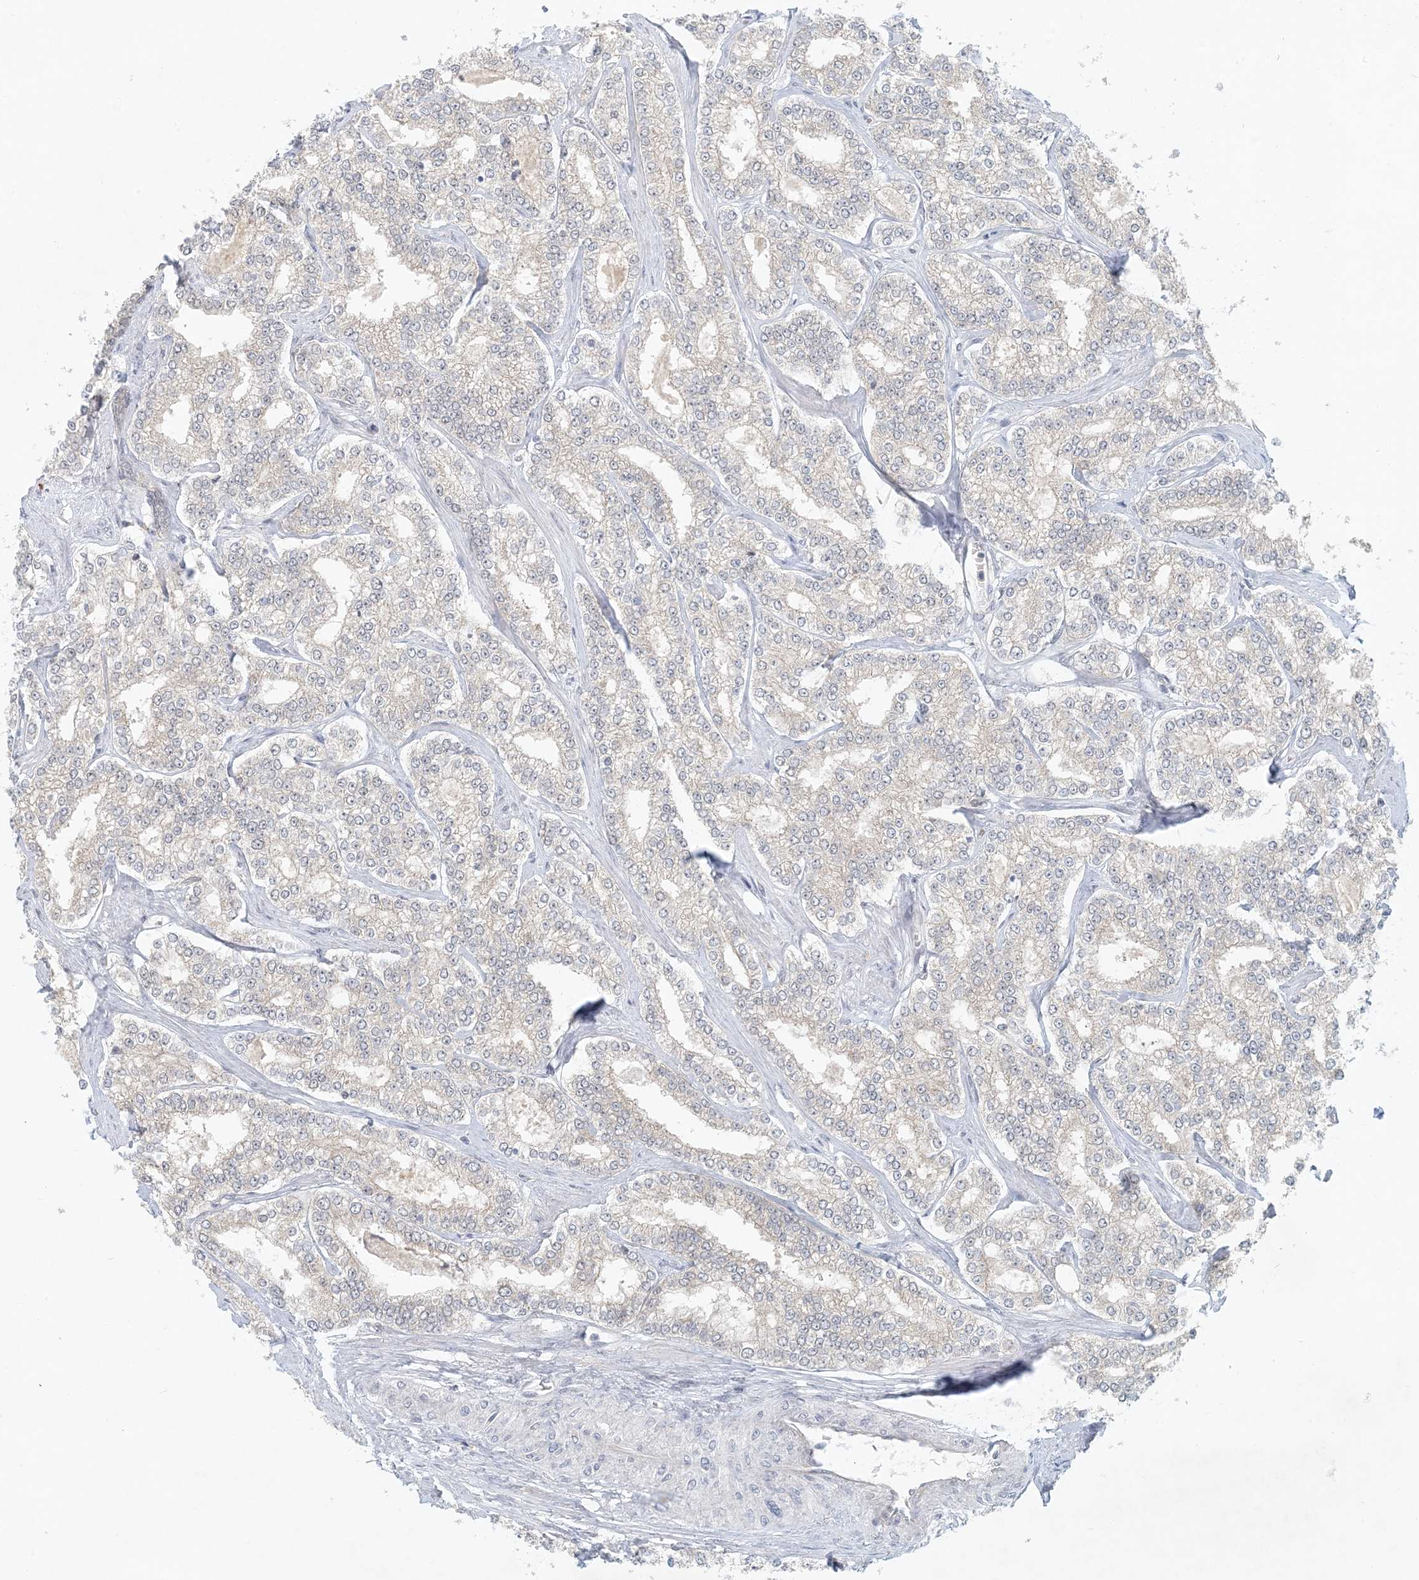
{"staining": {"intensity": "weak", "quantity": "<25%", "location": "cytoplasmic/membranous"}, "tissue": "prostate cancer", "cell_type": "Tumor cells", "image_type": "cancer", "snomed": [{"axis": "morphology", "description": "Normal tissue, NOS"}, {"axis": "morphology", "description": "Adenocarcinoma, High grade"}, {"axis": "topography", "description": "Prostate"}], "caption": "Tumor cells are negative for brown protein staining in prostate cancer (high-grade adenocarcinoma).", "gene": "OBI1", "patient": {"sex": "male", "age": 83}}